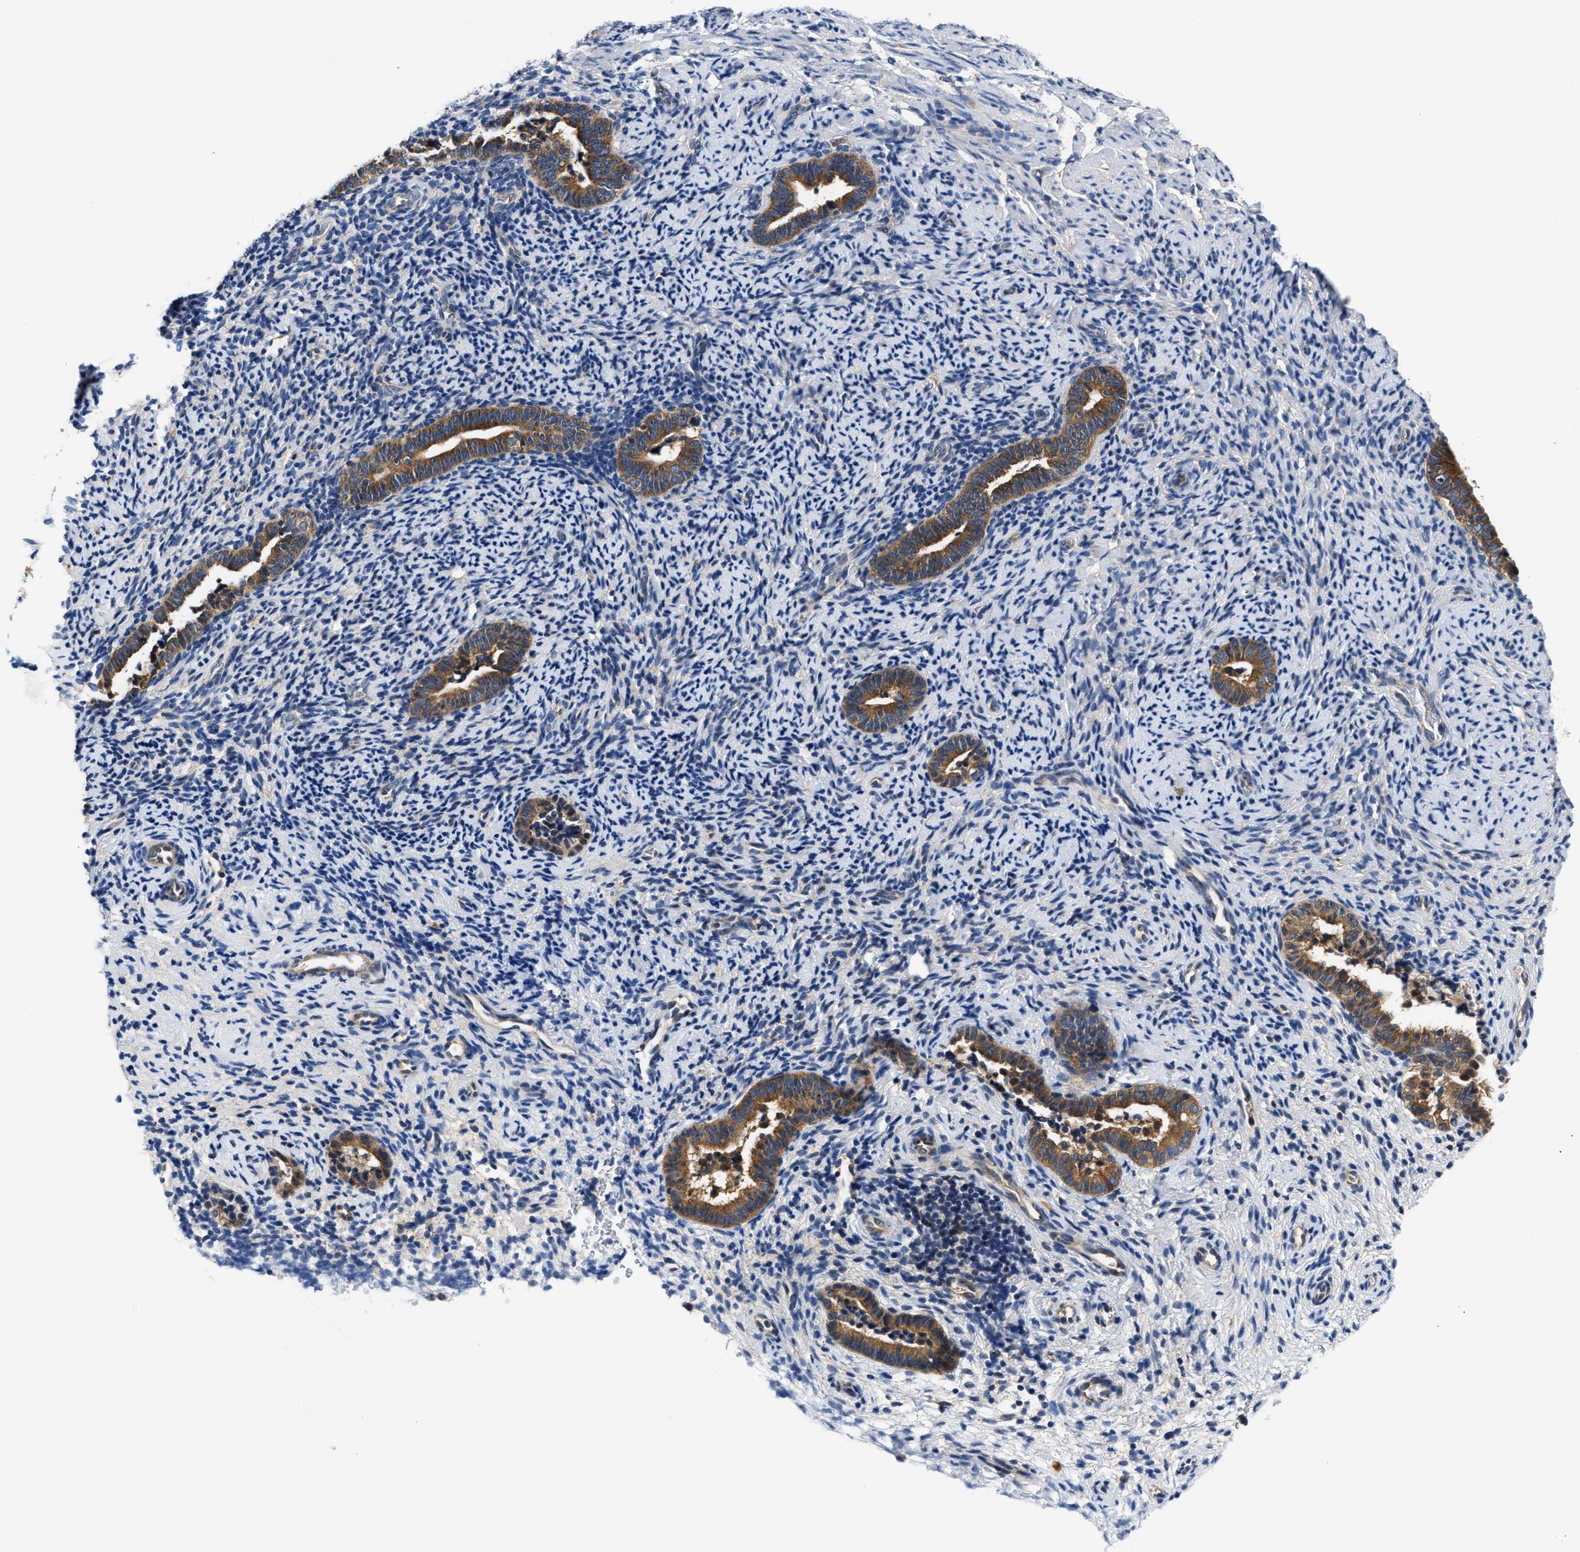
{"staining": {"intensity": "negative", "quantity": "none", "location": "none"}, "tissue": "endometrium", "cell_type": "Cells in endometrial stroma", "image_type": "normal", "snomed": [{"axis": "morphology", "description": "Normal tissue, NOS"}, {"axis": "topography", "description": "Endometrium"}], "caption": "High magnification brightfield microscopy of benign endometrium stained with DAB (3,3'-diaminobenzidine) (brown) and counterstained with hematoxylin (blue): cells in endometrial stroma show no significant expression. (Brightfield microscopy of DAB immunohistochemistry at high magnification).", "gene": "FAM185A", "patient": {"sex": "female", "age": 51}}